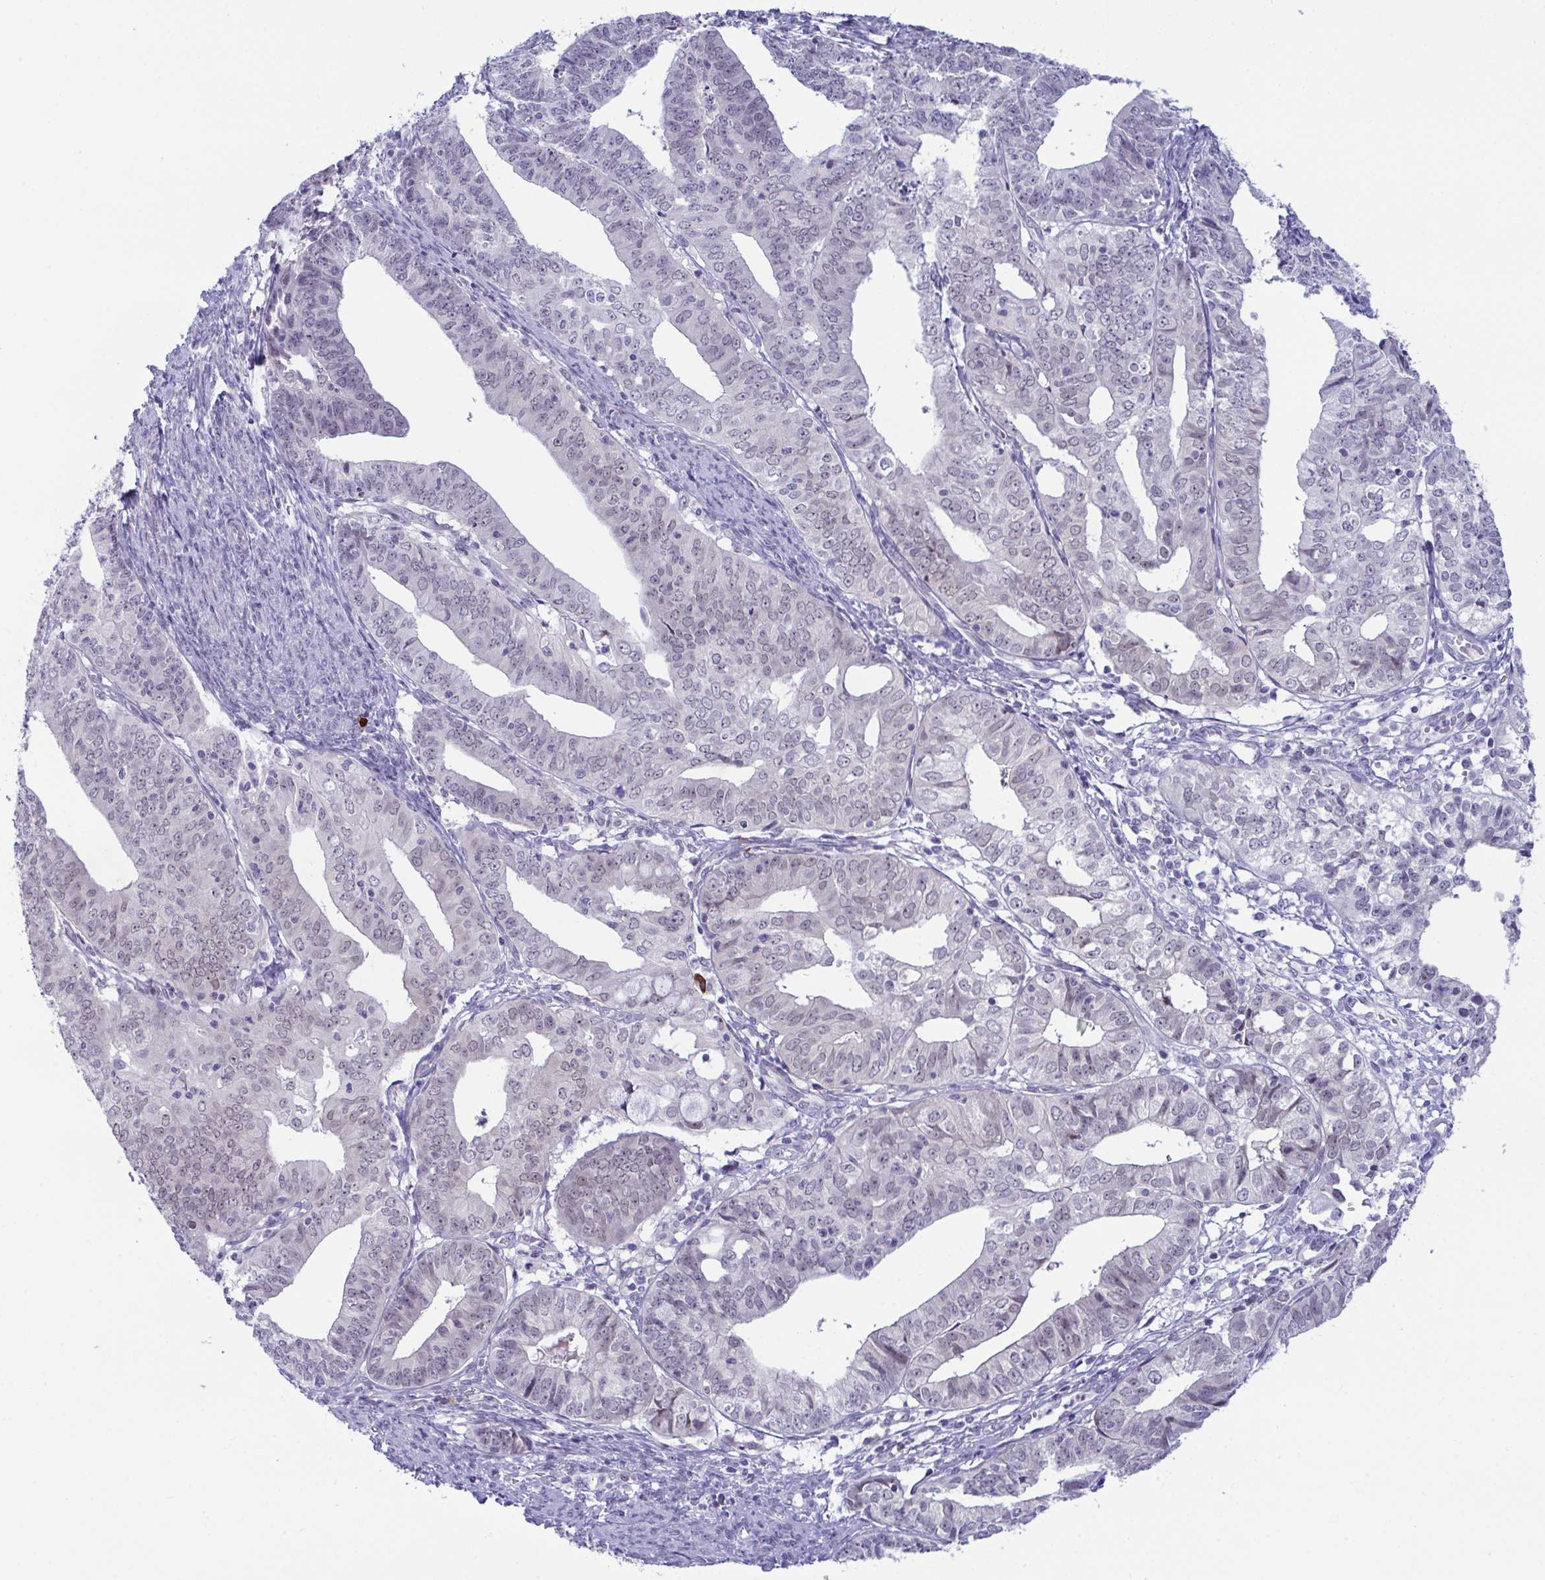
{"staining": {"intensity": "weak", "quantity": "<25%", "location": "nuclear"}, "tissue": "endometrial cancer", "cell_type": "Tumor cells", "image_type": "cancer", "snomed": [{"axis": "morphology", "description": "Adenocarcinoma, NOS"}, {"axis": "topography", "description": "Endometrium"}], "caption": "This is a histopathology image of IHC staining of adenocarcinoma (endometrial), which shows no staining in tumor cells. (DAB (3,3'-diaminobenzidine) immunohistochemistry visualized using brightfield microscopy, high magnification).", "gene": "USP35", "patient": {"sex": "female", "age": 56}}